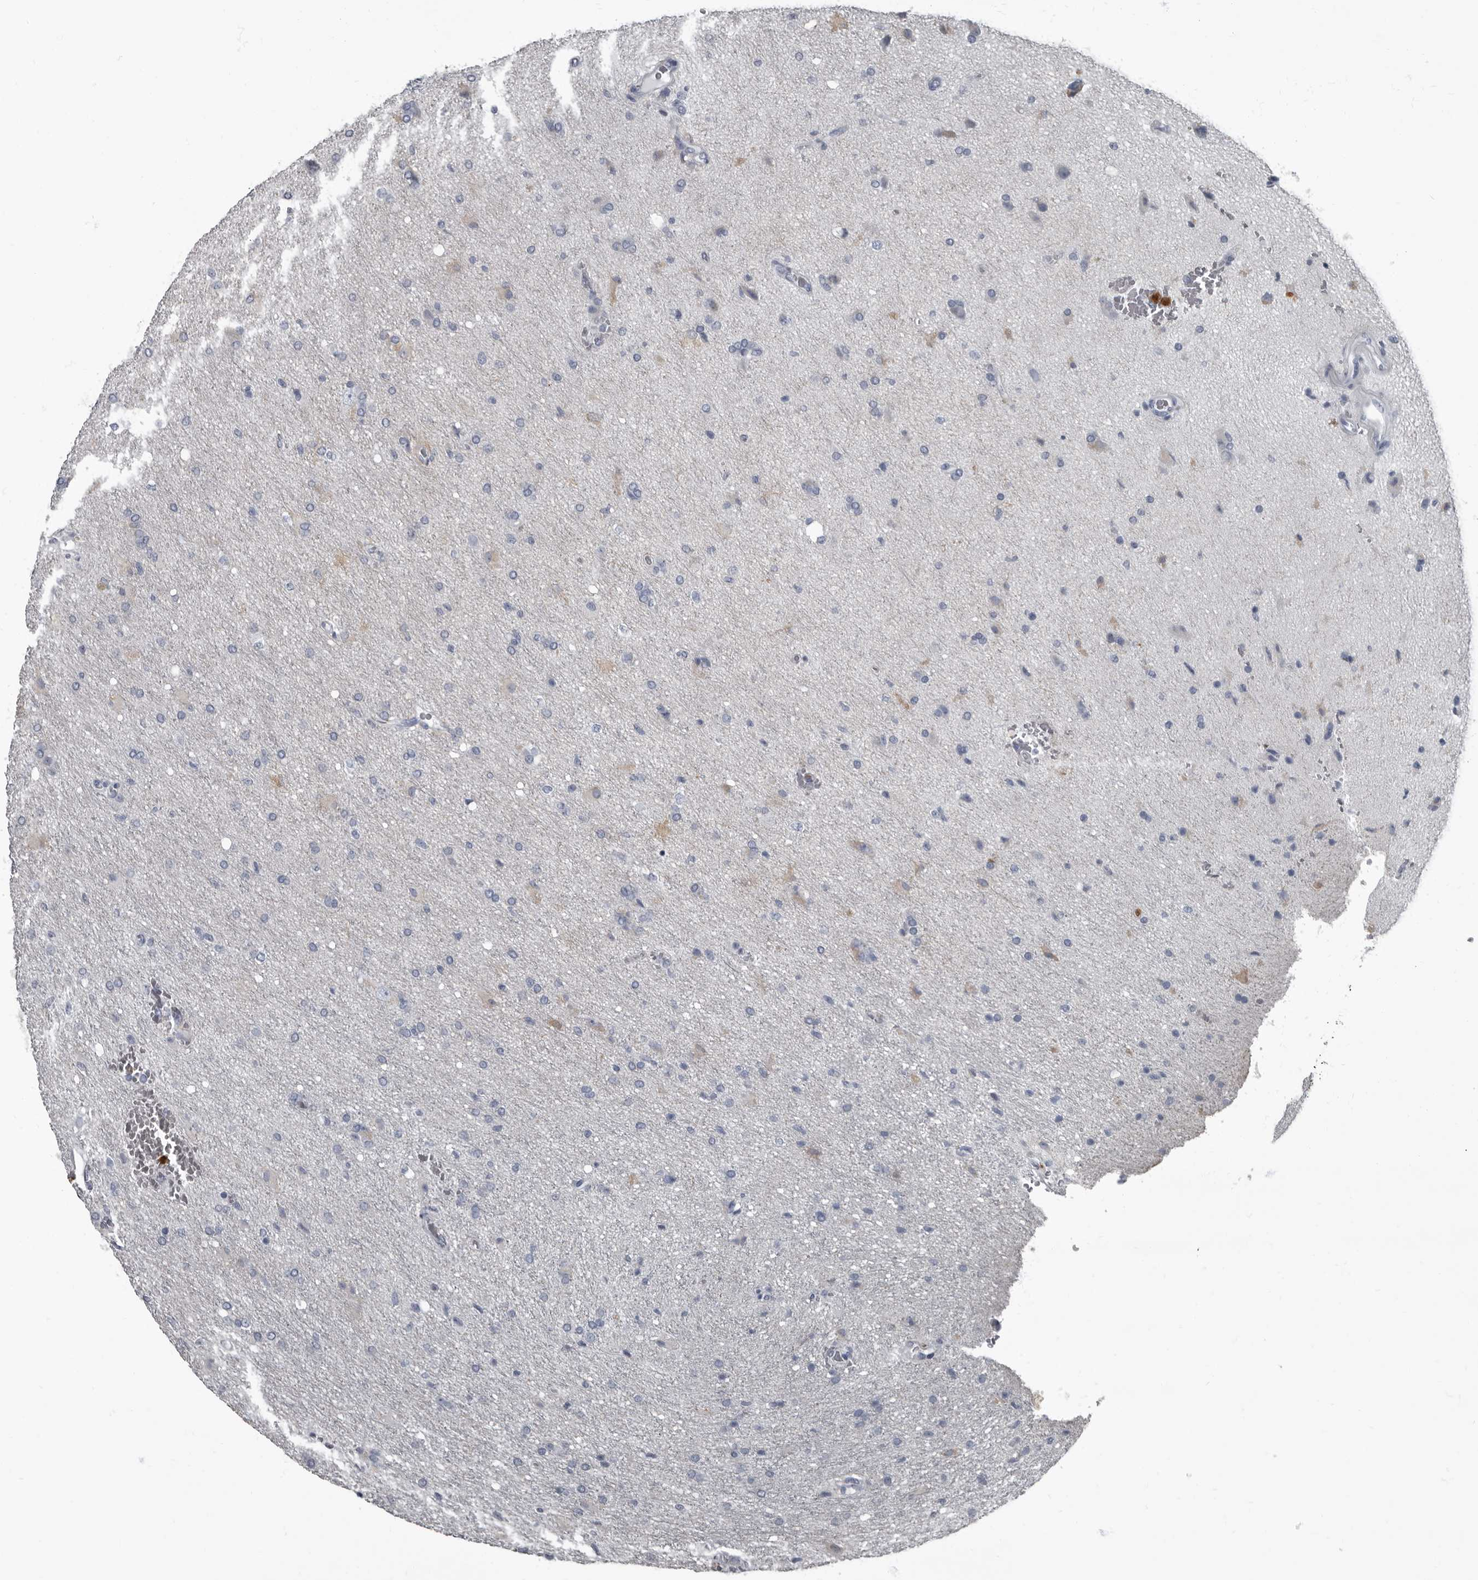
{"staining": {"intensity": "negative", "quantity": "none", "location": "none"}, "tissue": "glioma", "cell_type": "Tumor cells", "image_type": "cancer", "snomed": [{"axis": "morphology", "description": "Glioma, malignant, High grade"}, {"axis": "topography", "description": "Brain"}], "caption": "An image of human malignant glioma (high-grade) is negative for staining in tumor cells.", "gene": "TPD52L1", "patient": {"sex": "female", "age": 57}}